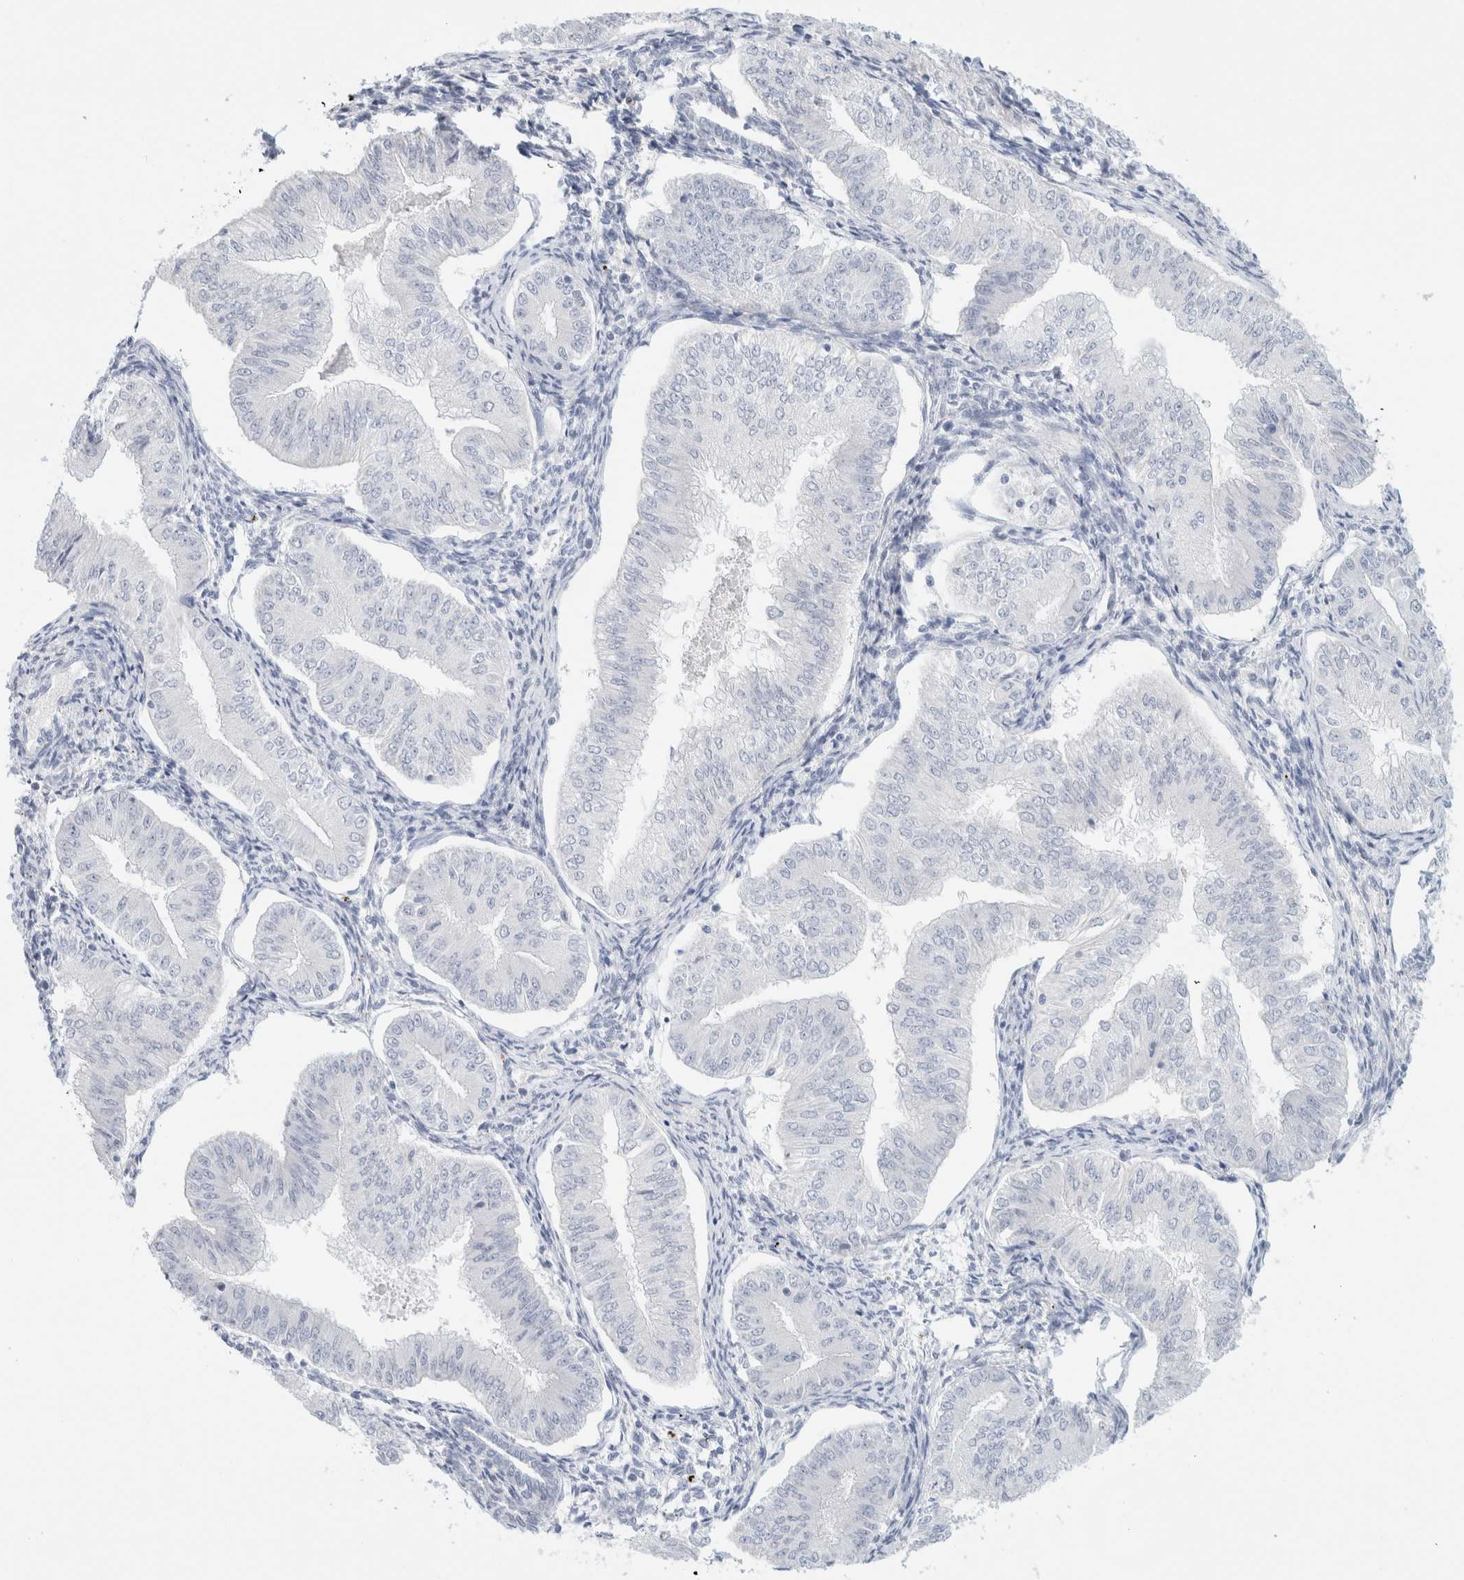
{"staining": {"intensity": "negative", "quantity": "none", "location": "none"}, "tissue": "endometrial cancer", "cell_type": "Tumor cells", "image_type": "cancer", "snomed": [{"axis": "morphology", "description": "Normal tissue, NOS"}, {"axis": "morphology", "description": "Adenocarcinoma, NOS"}, {"axis": "topography", "description": "Endometrium"}], "caption": "Endometrial cancer was stained to show a protein in brown. There is no significant staining in tumor cells.", "gene": "HEXD", "patient": {"sex": "female", "age": 53}}